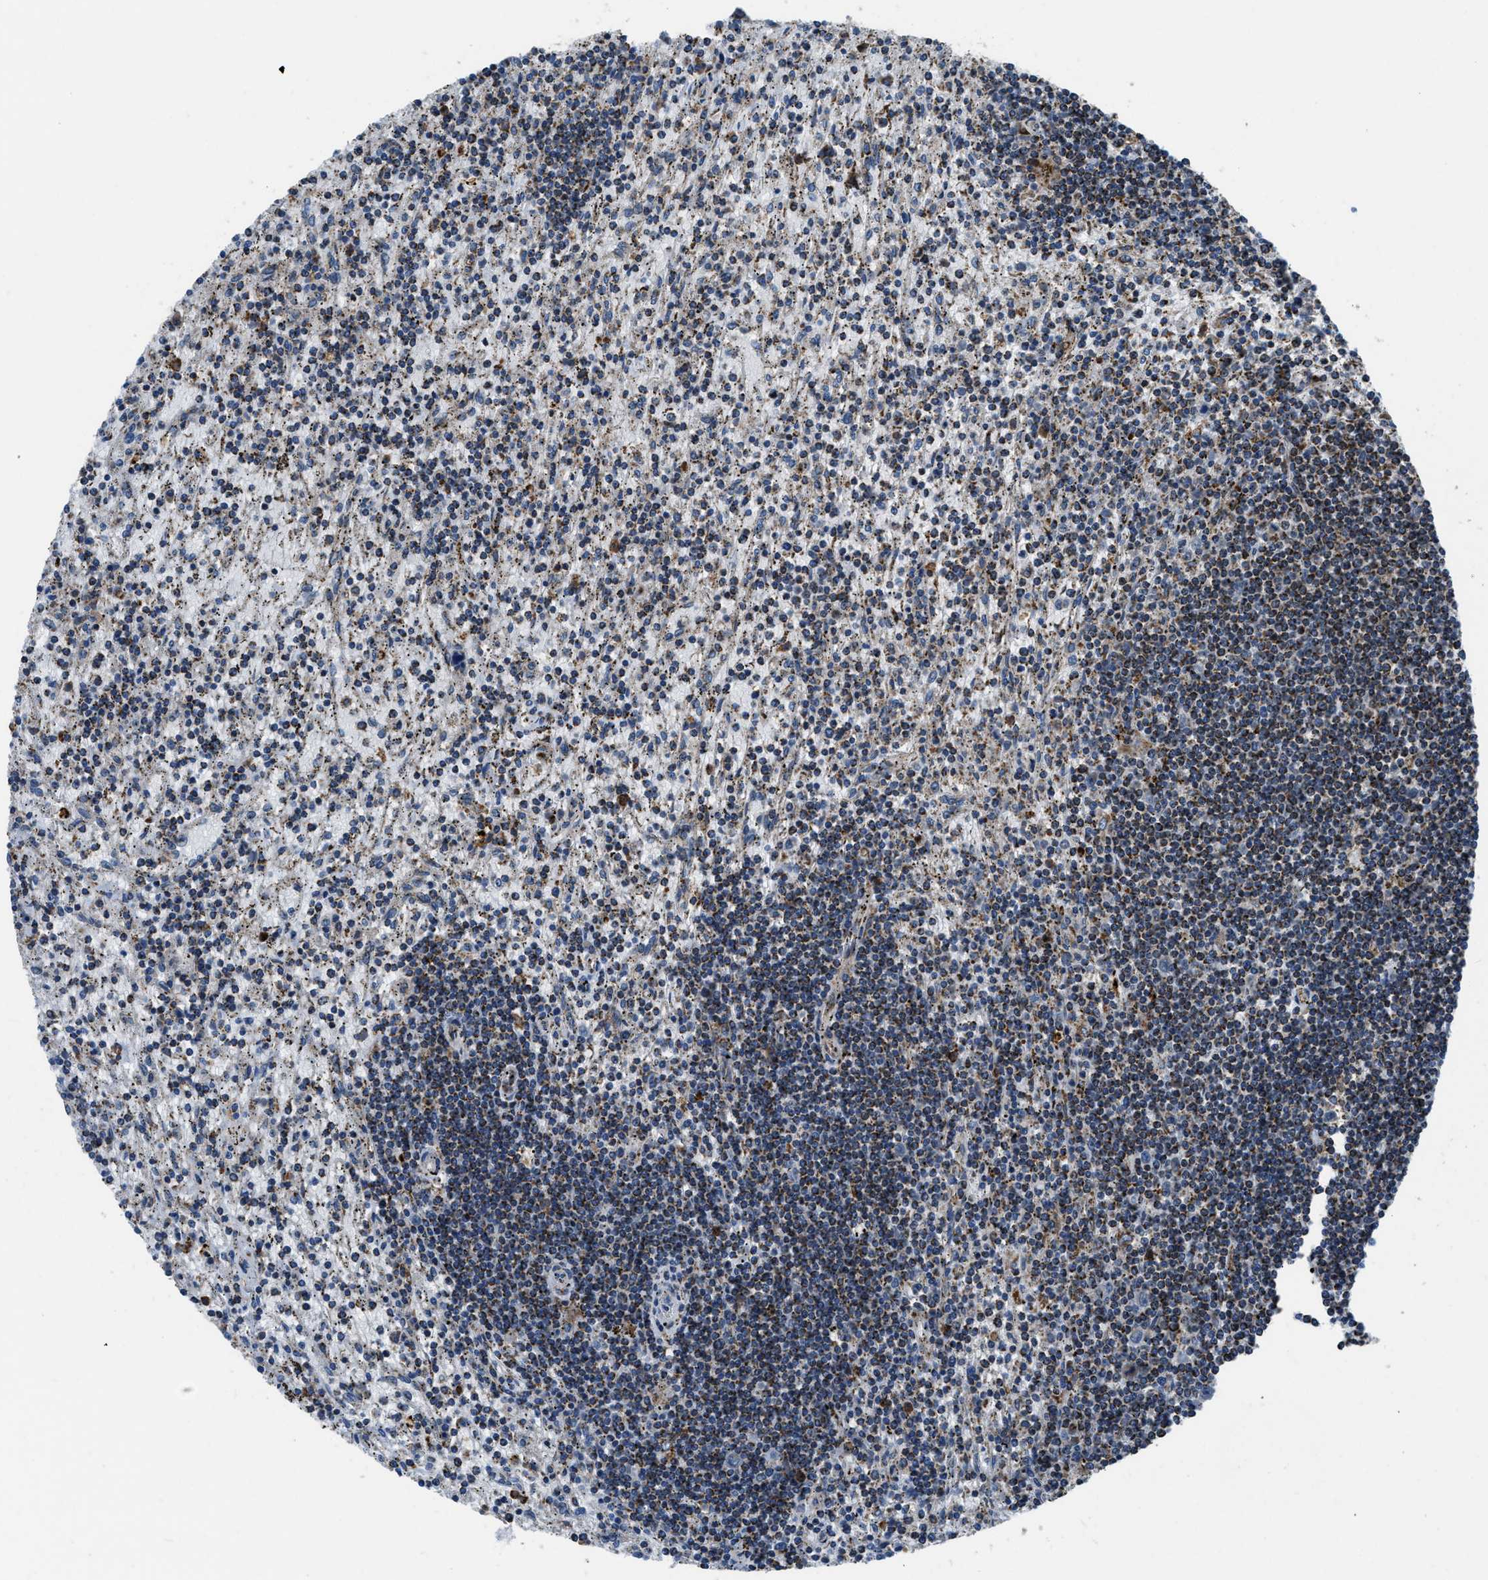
{"staining": {"intensity": "strong", "quantity": ">75%", "location": "cytoplasmic/membranous"}, "tissue": "lymphoma", "cell_type": "Tumor cells", "image_type": "cancer", "snomed": [{"axis": "morphology", "description": "Malignant lymphoma, non-Hodgkin's type, Low grade"}, {"axis": "topography", "description": "Spleen"}], "caption": "Protein analysis of lymphoma tissue reveals strong cytoplasmic/membranous positivity in approximately >75% of tumor cells.", "gene": "GSDME", "patient": {"sex": "male", "age": 76}}